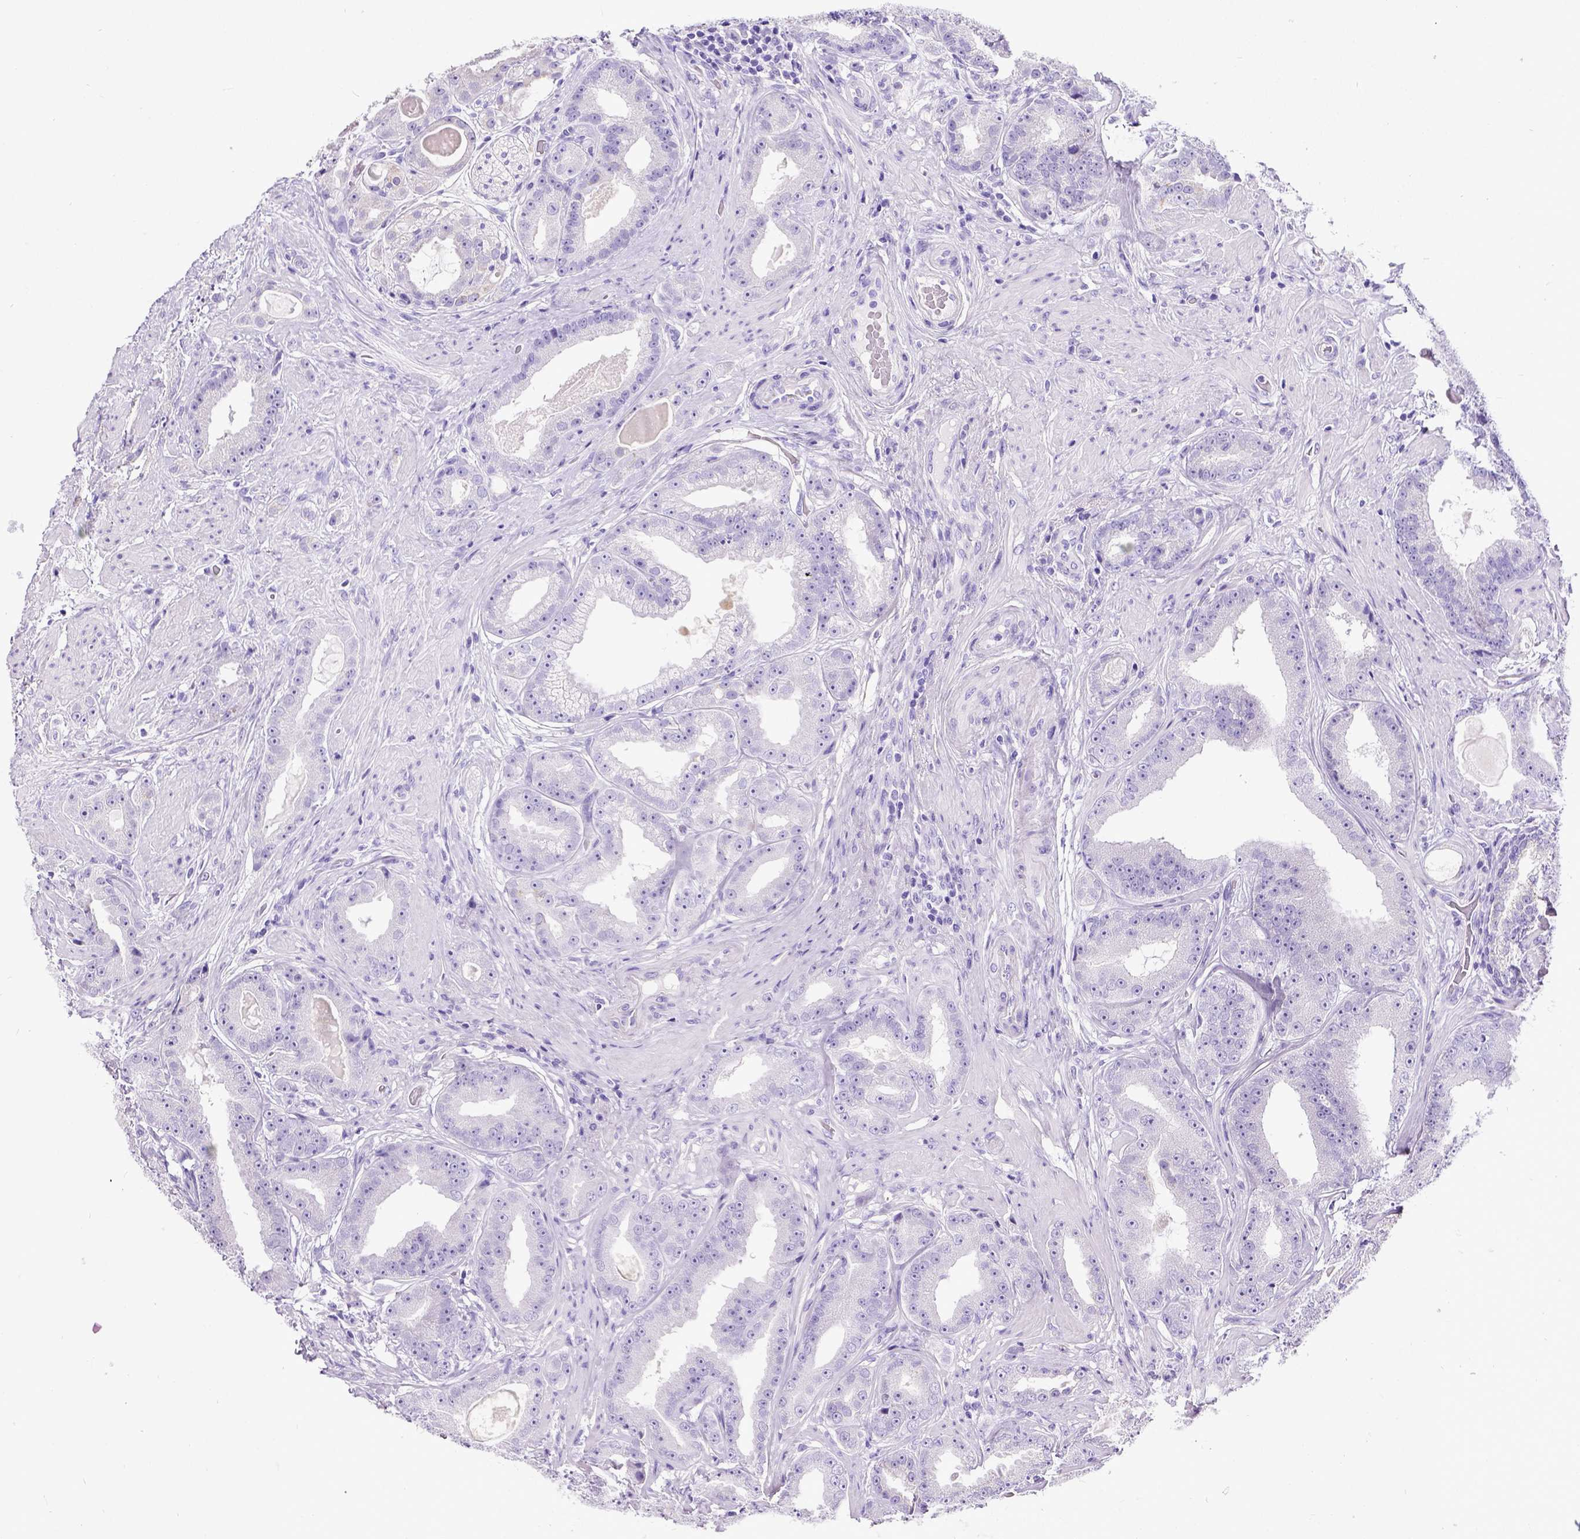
{"staining": {"intensity": "negative", "quantity": "none", "location": "none"}, "tissue": "prostate cancer", "cell_type": "Tumor cells", "image_type": "cancer", "snomed": [{"axis": "morphology", "description": "Adenocarcinoma, Low grade"}, {"axis": "topography", "description": "Prostate"}], "caption": "DAB immunohistochemical staining of human adenocarcinoma (low-grade) (prostate) shows no significant expression in tumor cells.", "gene": "SATB2", "patient": {"sex": "male", "age": 60}}